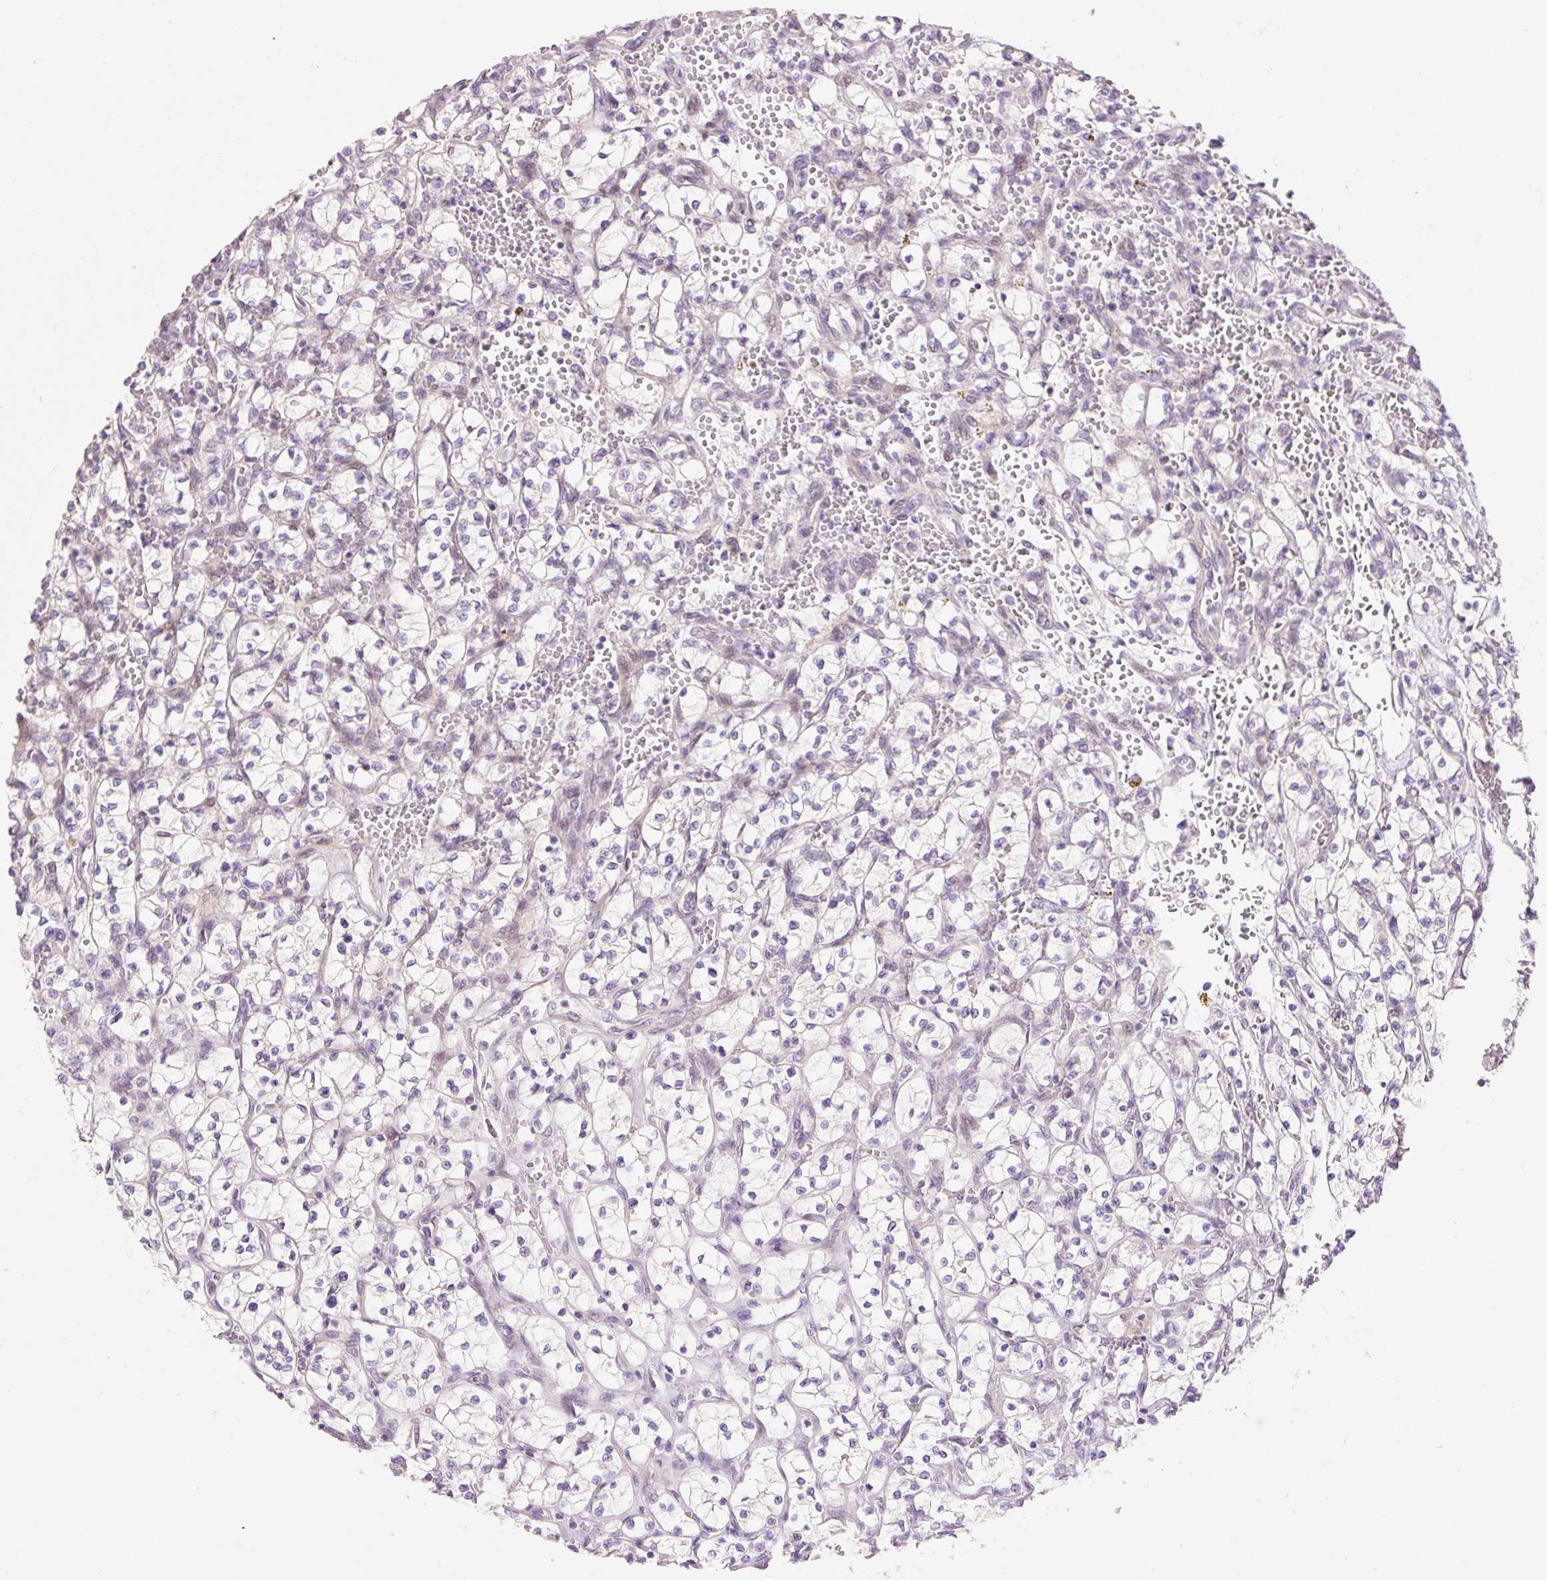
{"staining": {"intensity": "negative", "quantity": "none", "location": "none"}, "tissue": "renal cancer", "cell_type": "Tumor cells", "image_type": "cancer", "snomed": [{"axis": "morphology", "description": "Adenocarcinoma, NOS"}, {"axis": "topography", "description": "Kidney"}], "caption": "A histopathology image of renal adenocarcinoma stained for a protein displays no brown staining in tumor cells.", "gene": "ZNF552", "patient": {"sex": "female", "age": 64}}